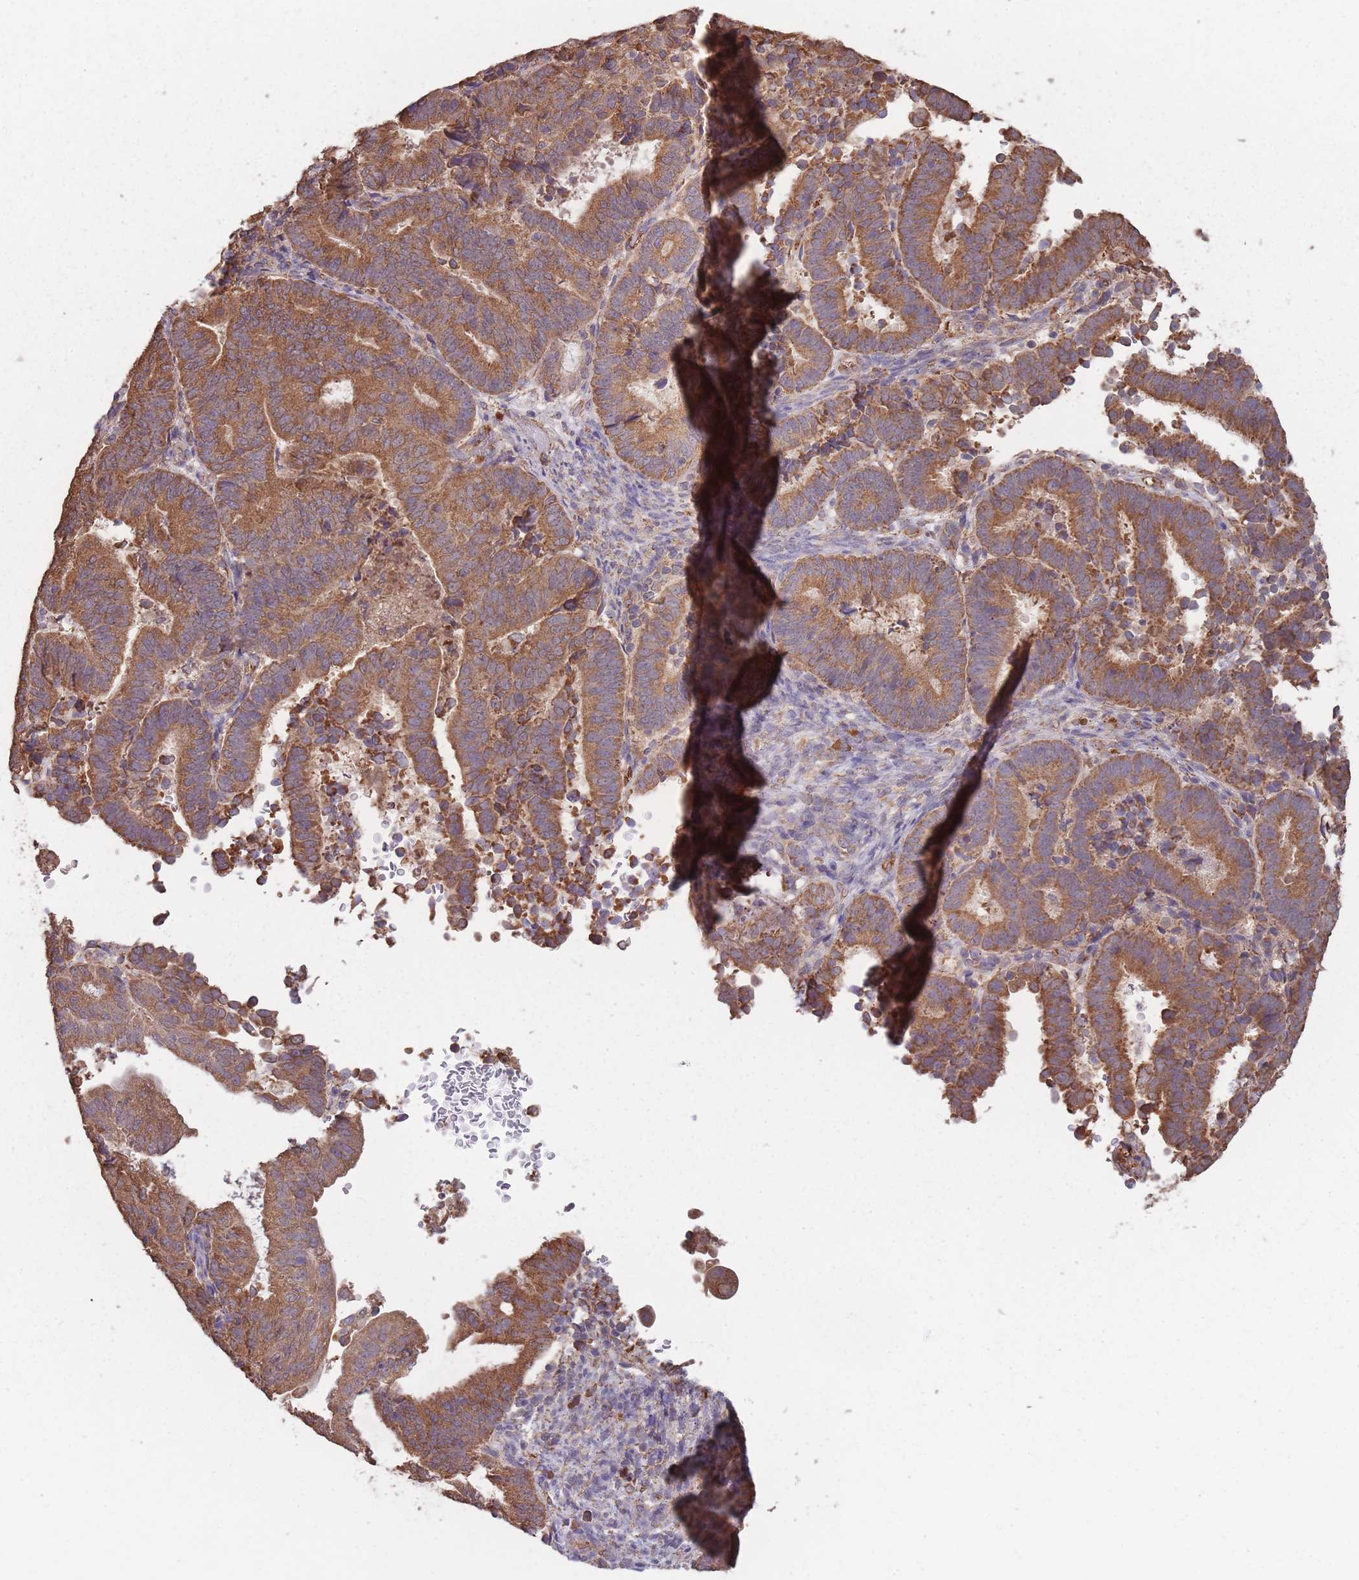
{"staining": {"intensity": "moderate", "quantity": ">75%", "location": "cytoplasmic/membranous"}, "tissue": "endometrial cancer", "cell_type": "Tumor cells", "image_type": "cancer", "snomed": [{"axis": "morphology", "description": "Adenocarcinoma, NOS"}, {"axis": "topography", "description": "Endometrium"}], "caption": "A brown stain highlights moderate cytoplasmic/membranous expression of a protein in human adenocarcinoma (endometrial) tumor cells. Nuclei are stained in blue.", "gene": "SANBR", "patient": {"sex": "female", "age": 70}}